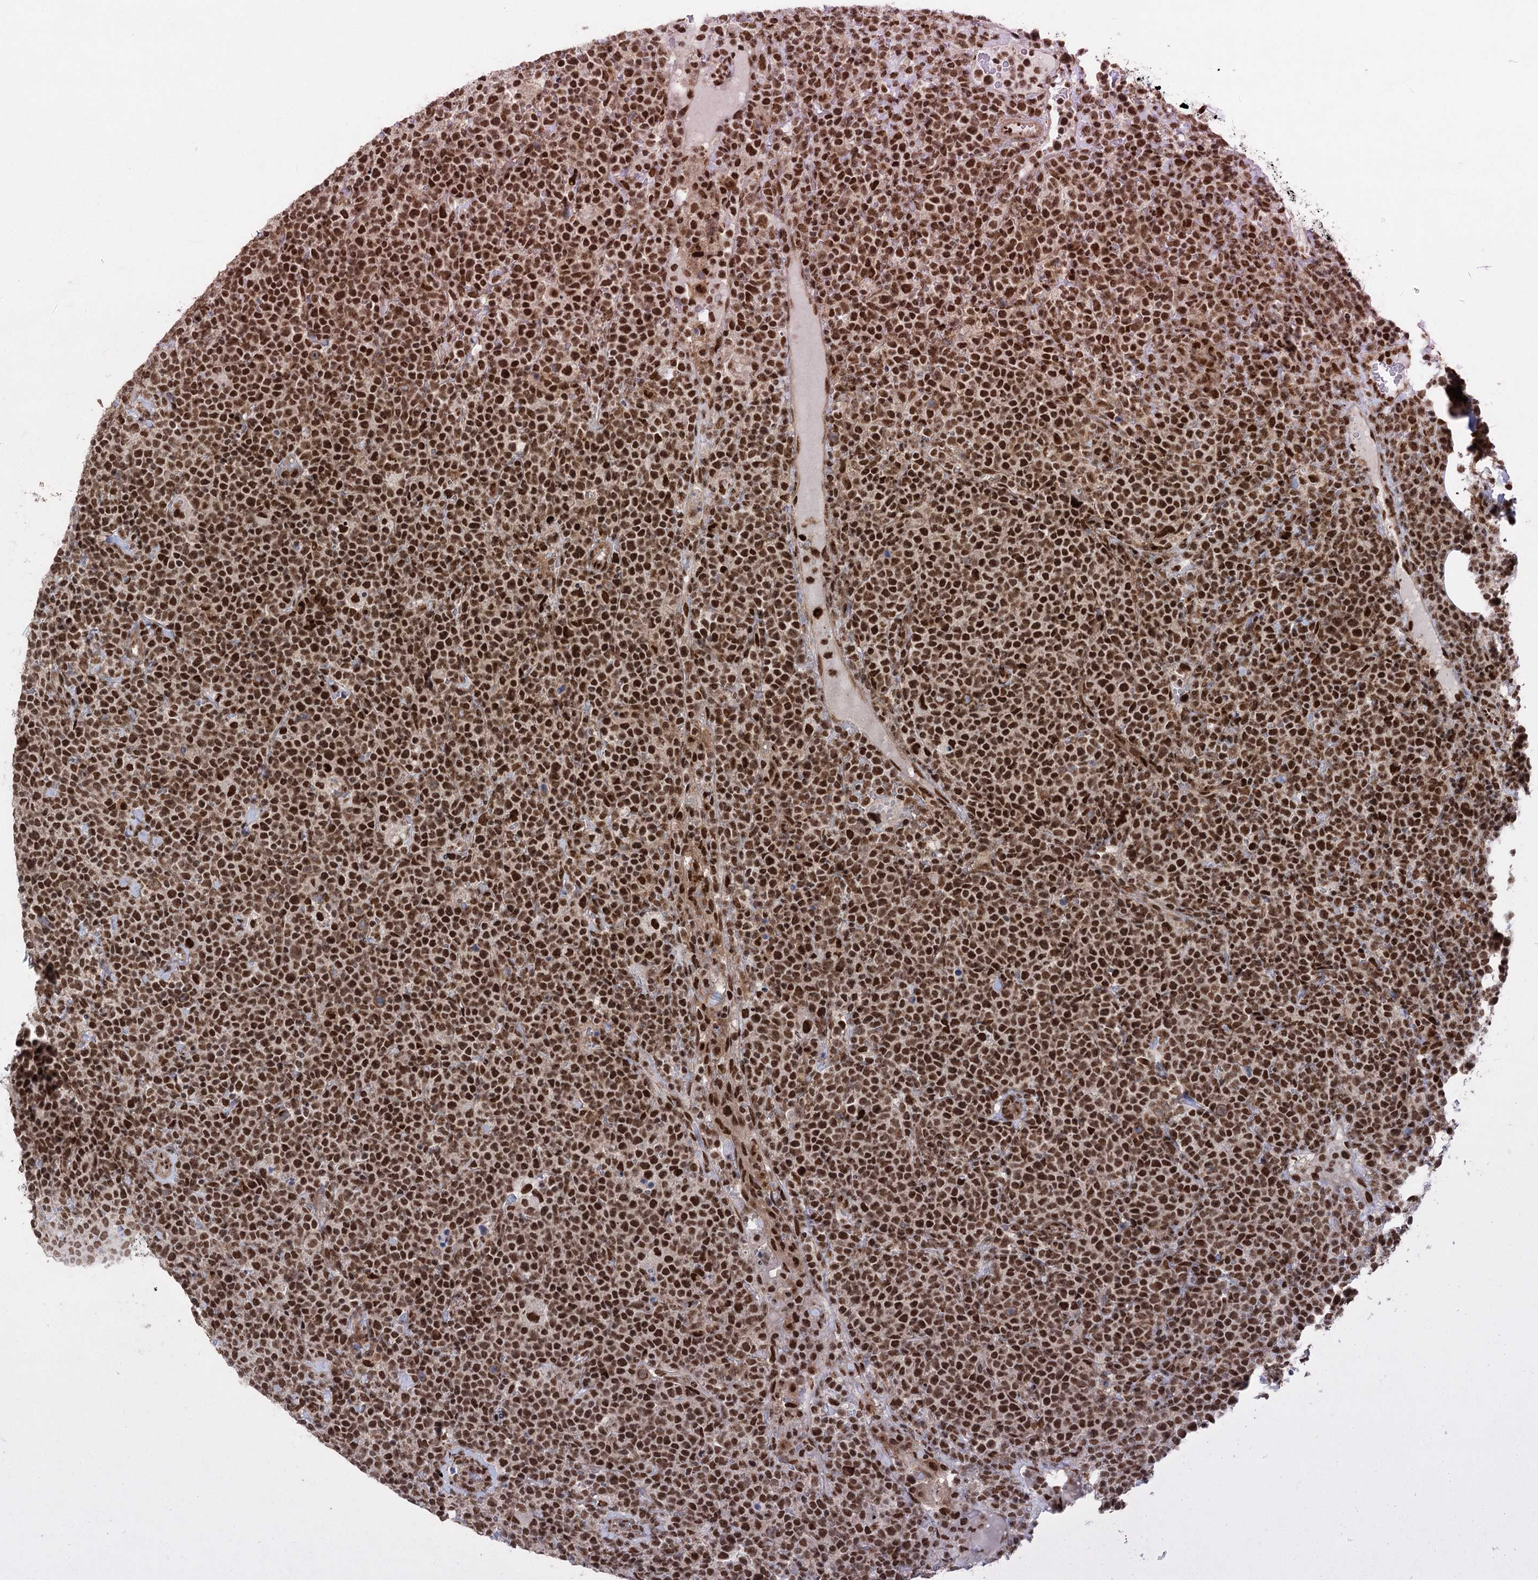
{"staining": {"intensity": "strong", "quantity": ">75%", "location": "nuclear"}, "tissue": "lymphoma", "cell_type": "Tumor cells", "image_type": "cancer", "snomed": [{"axis": "morphology", "description": "Malignant lymphoma, non-Hodgkin's type, High grade"}, {"axis": "topography", "description": "Lymph node"}], "caption": "Immunohistochemistry photomicrograph of human malignant lymphoma, non-Hodgkin's type (high-grade) stained for a protein (brown), which demonstrates high levels of strong nuclear staining in about >75% of tumor cells.", "gene": "ZCCHC8", "patient": {"sex": "male", "age": 61}}